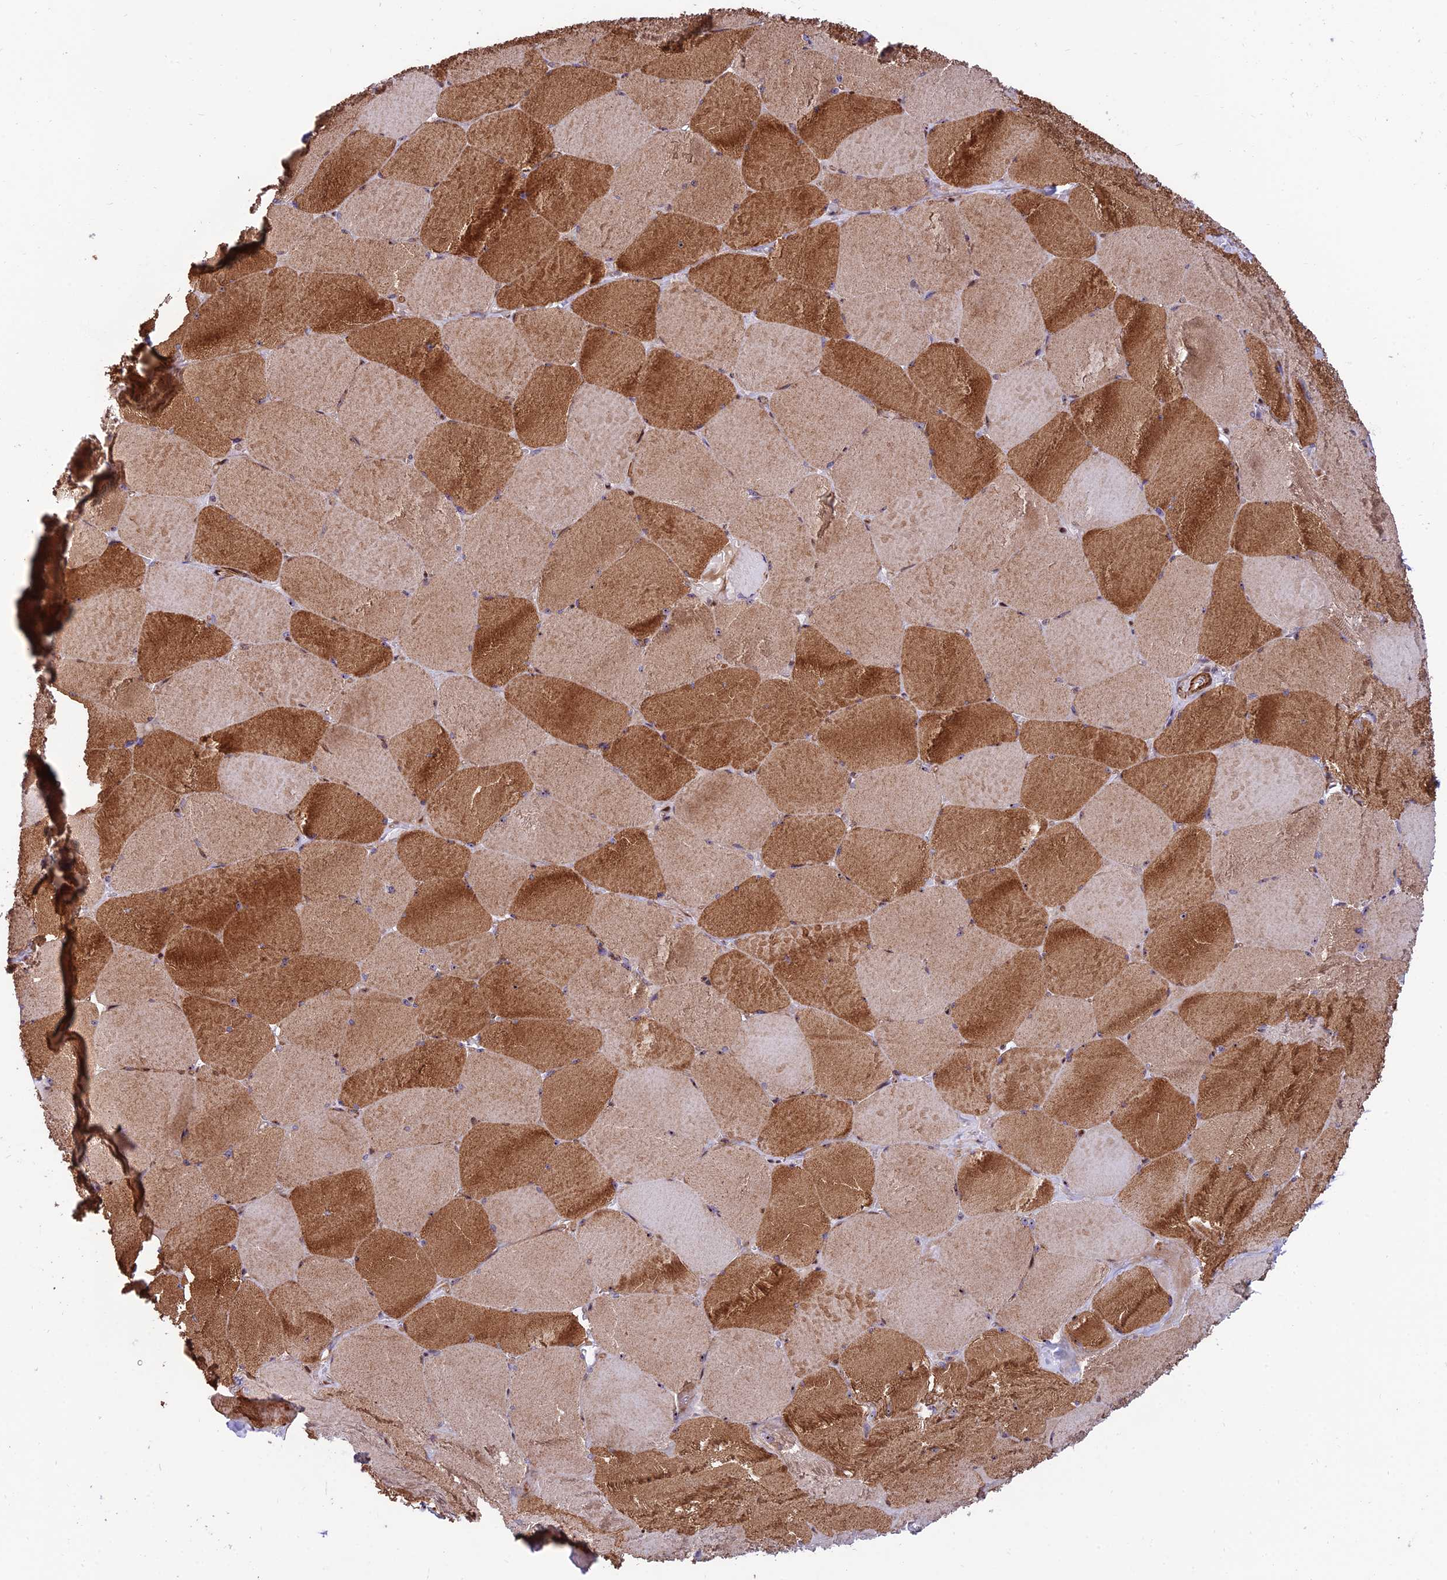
{"staining": {"intensity": "strong", "quantity": ">75%", "location": "cytoplasmic/membranous"}, "tissue": "skeletal muscle", "cell_type": "Myocytes", "image_type": "normal", "snomed": [{"axis": "morphology", "description": "Normal tissue, NOS"}, {"axis": "topography", "description": "Skeletal muscle"}, {"axis": "topography", "description": "Head-Neck"}], "caption": "DAB (3,3'-diaminobenzidine) immunohistochemical staining of normal skeletal muscle demonstrates strong cytoplasmic/membranous protein positivity in about >75% of myocytes.", "gene": "KBTBD7", "patient": {"sex": "male", "age": 66}}